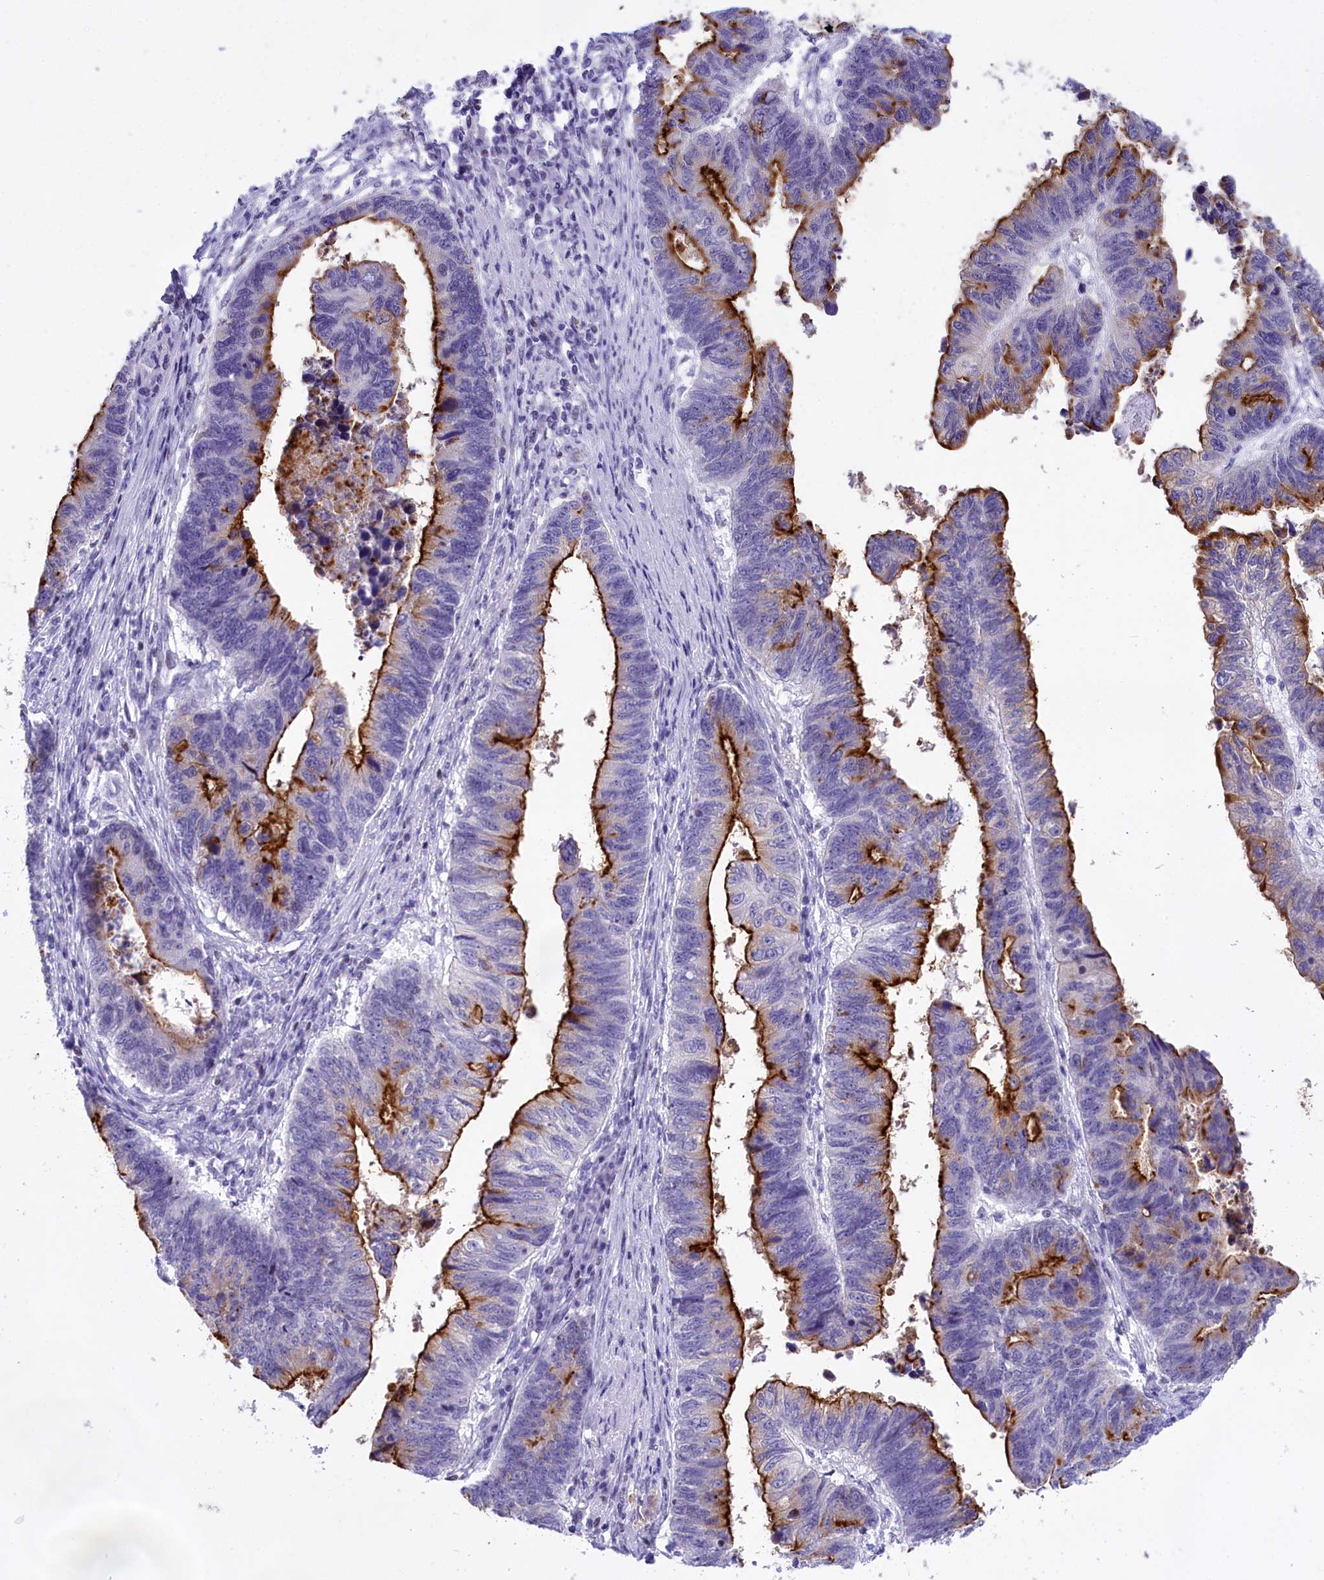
{"staining": {"intensity": "strong", "quantity": "25%-75%", "location": "cytoplasmic/membranous"}, "tissue": "stomach cancer", "cell_type": "Tumor cells", "image_type": "cancer", "snomed": [{"axis": "morphology", "description": "Adenocarcinoma, NOS"}, {"axis": "topography", "description": "Stomach"}], "caption": "Stomach cancer stained for a protein exhibits strong cytoplasmic/membranous positivity in tumor cells.", "gene": "SPIRE2", "patient": {"sex": "male", "age": 59}}